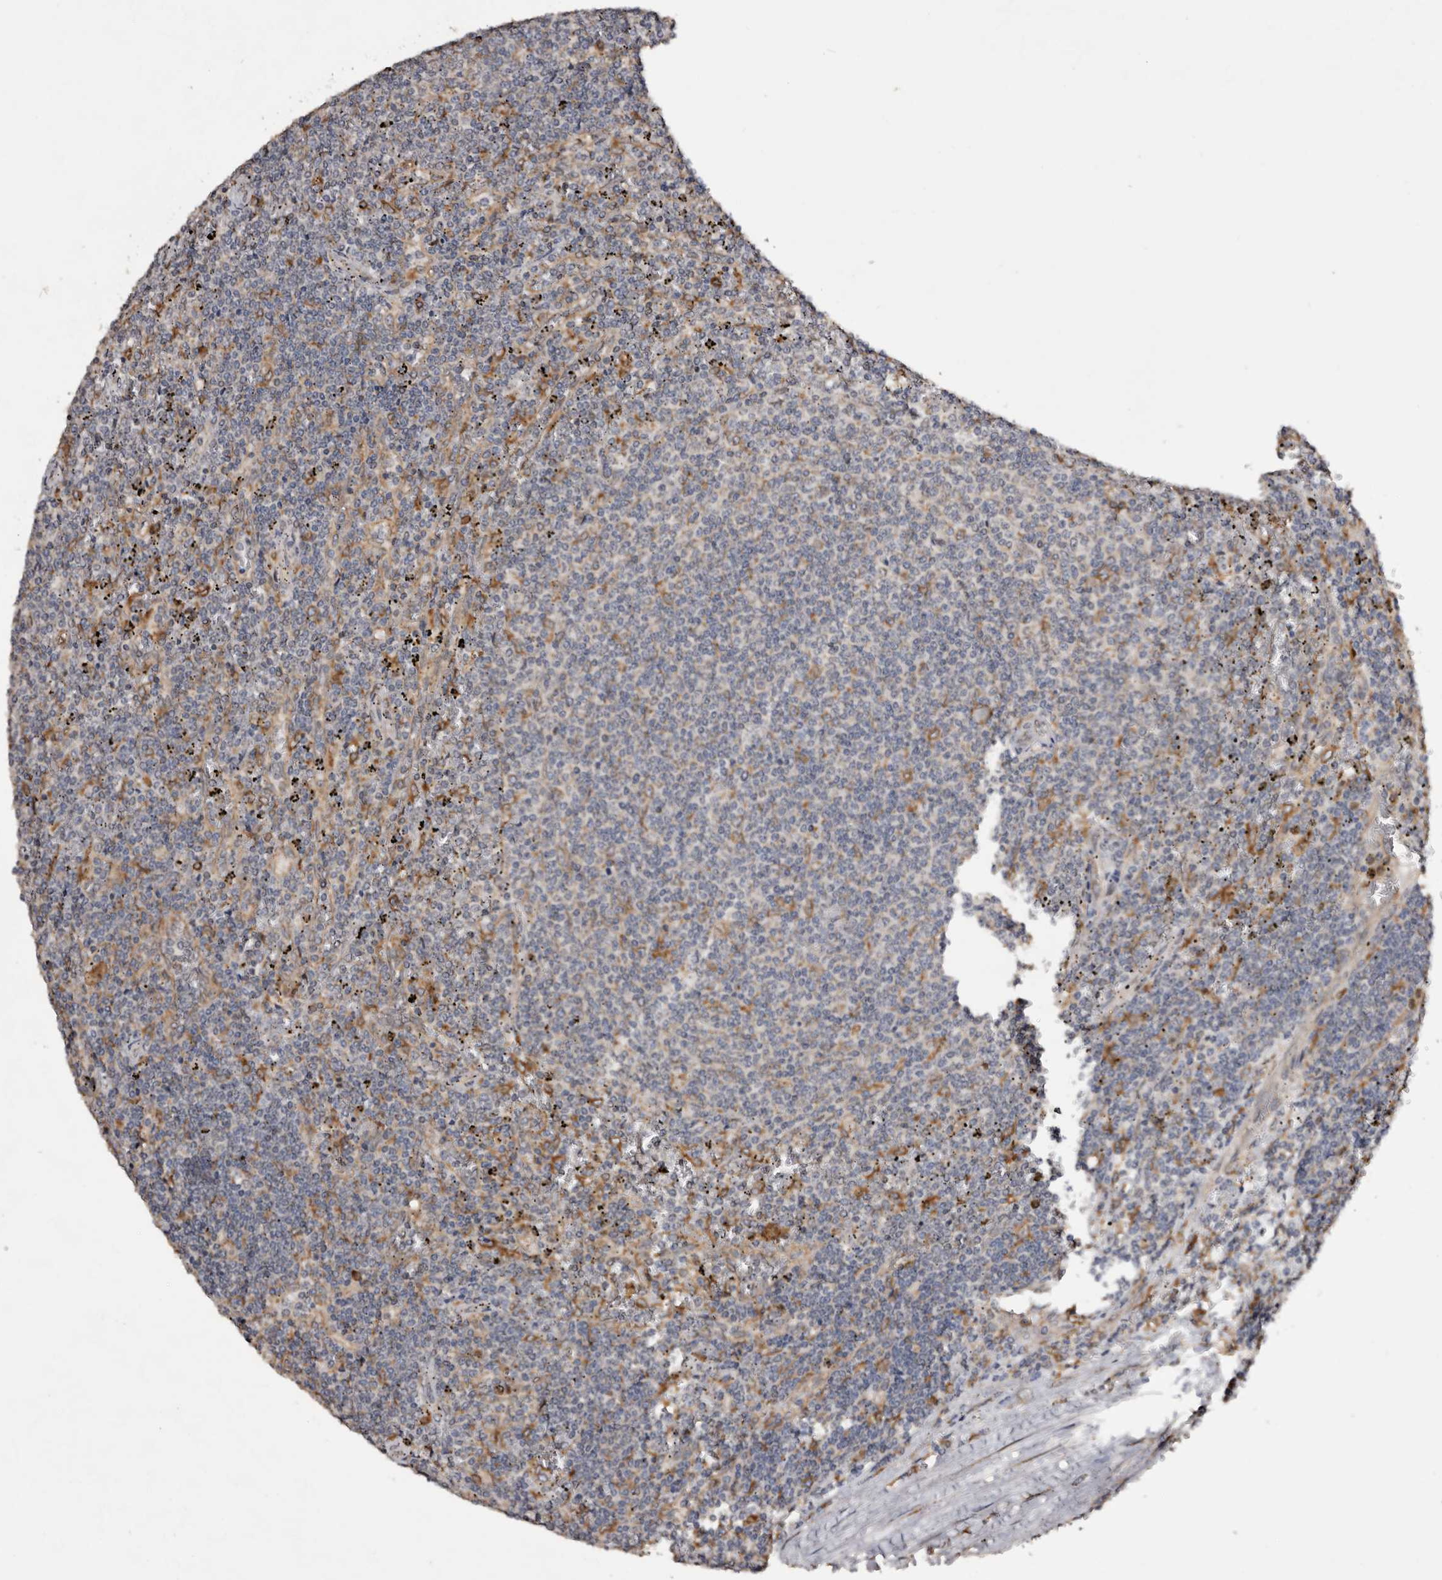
{"staining": {"intensity": "negative", "quantity": "none", "location": "none"}, "tissue": "lymphoma", "cell_type": "Tumor cells", "image_type": "cancer", "snomed": [{"axis": "morphology", "description": "Malignant lymphoma, non-Hodgkin's type, Low grade"}, {"axis": "topography", "description": "Spleen"}], "caption": "Tumor cells are negative for protein expression in human low-grade malignant lymphoma, non-Hodgkin's type.", "gene": "INKA2", "patient": {"sex": "female", "age": 50}}